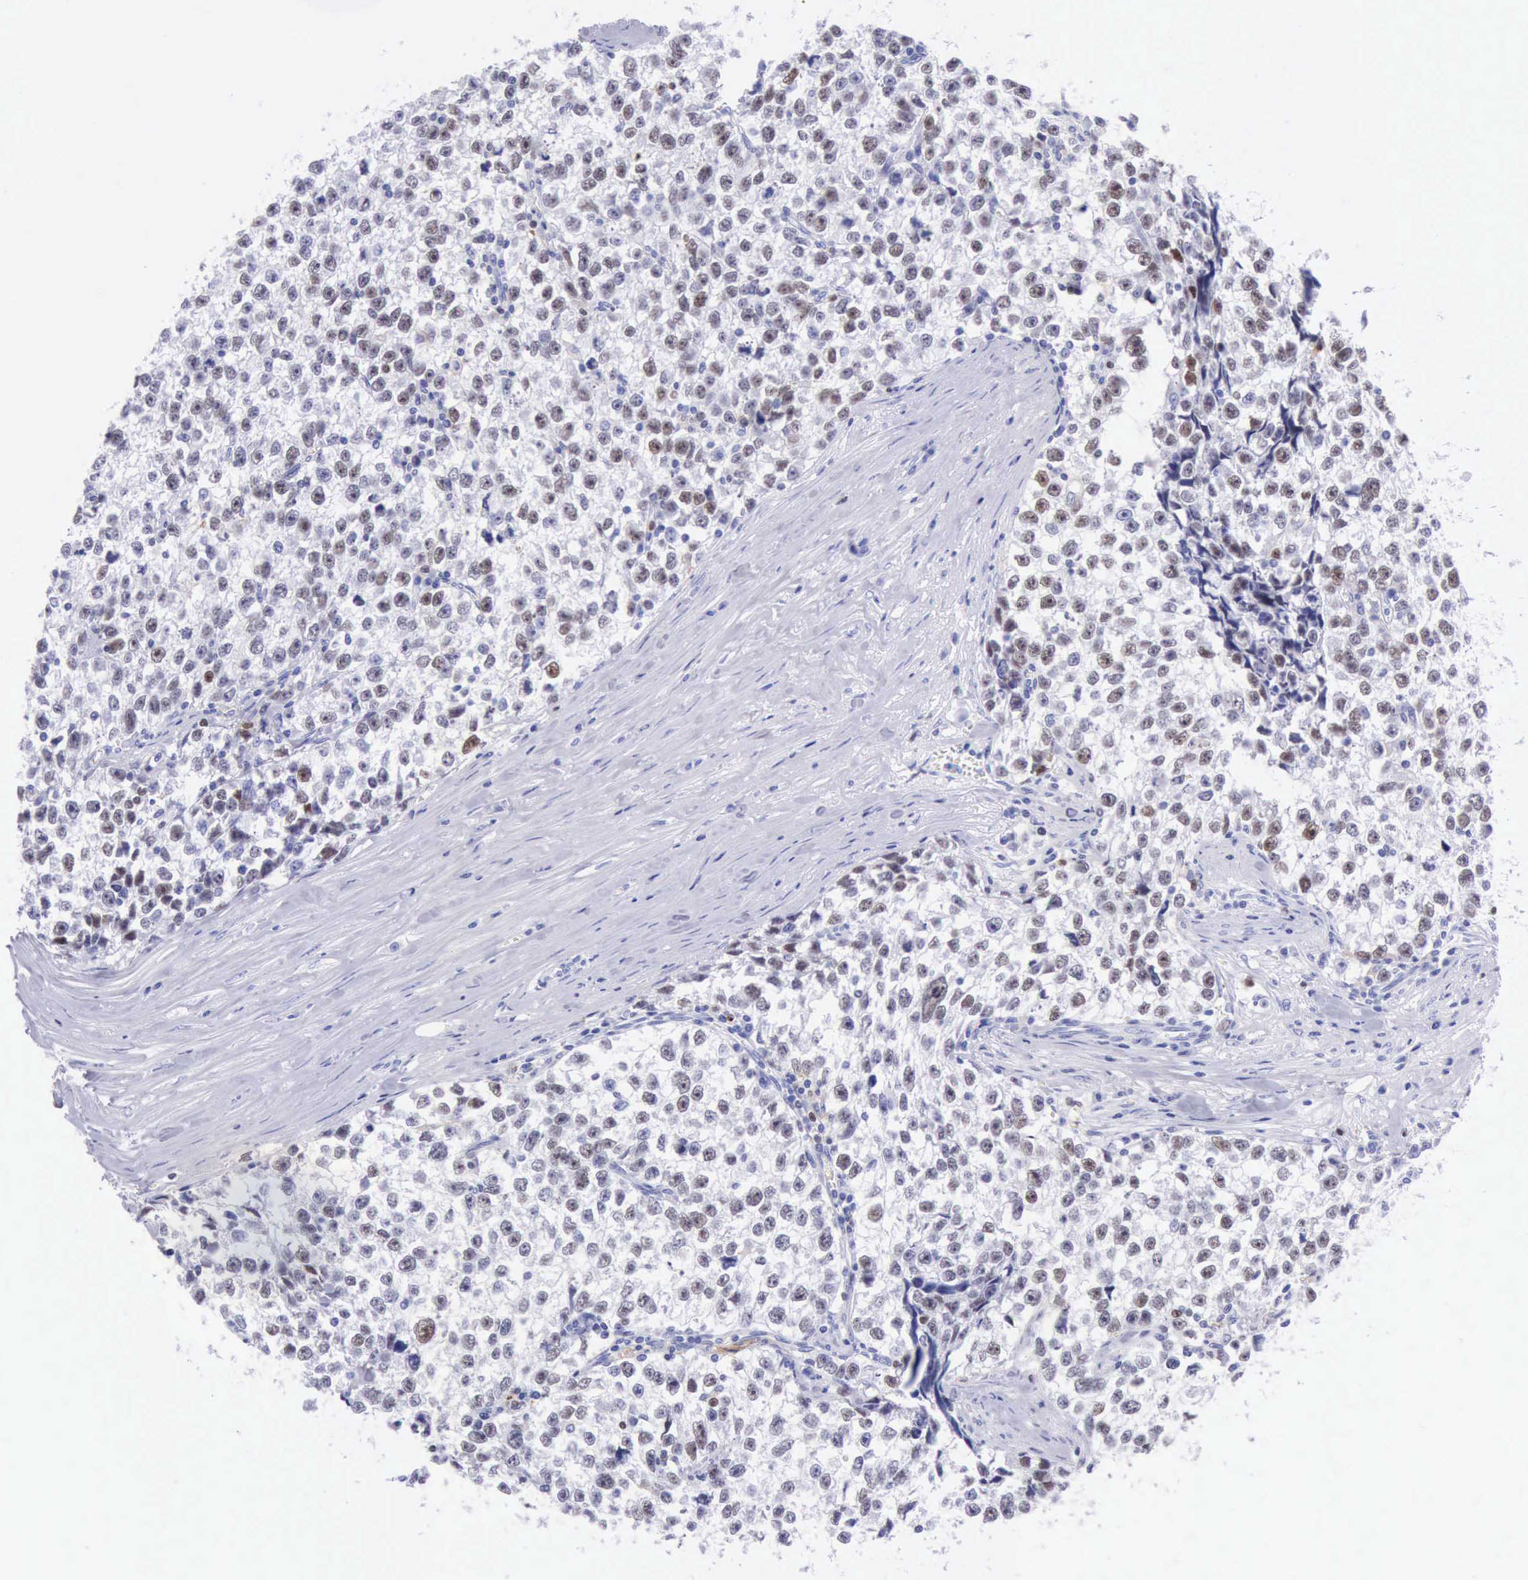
{"staining": {"intensity": "weak", "quantity": "25%-75%", "location": "nuclear"}, "tissue": "testis cancer", "cell_type": "Tumor cells", "image_type": "cancer", "snomed": [{"axis": "morphology", "description": "Seminoma, NOS"}, {"axis": "morphology", "description": "Carcinoma, Embryonal, NOS"}, {"axis": "topography", "description": "Testis"}], "caption": "Testis cancer stained with a protein marker reveals weak staining in tumor cells.", "gene": "MCM2", "patient": {"sex": "male", "age": 30}}